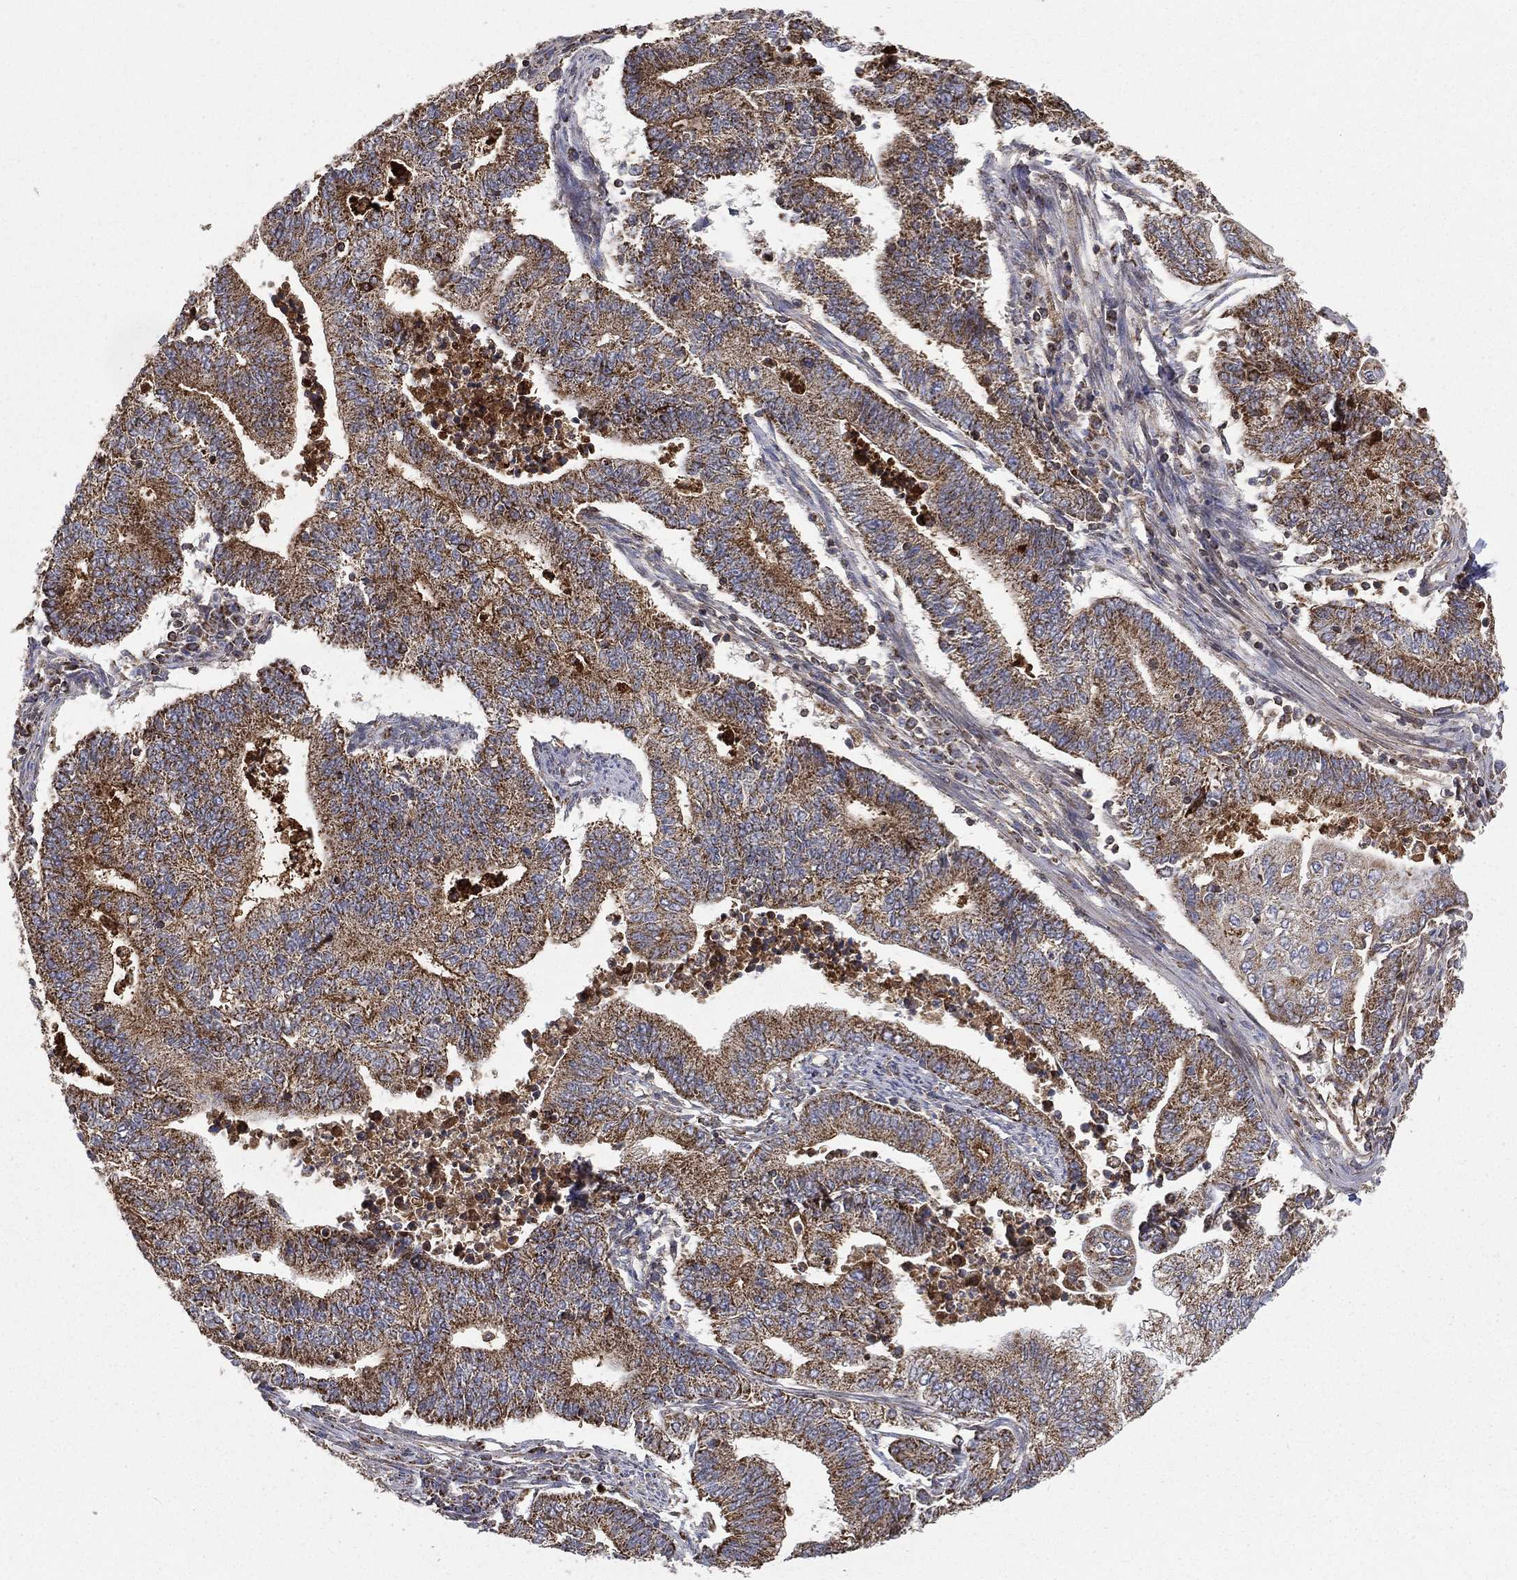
{"staining": {"intensity": "moderate", "quantity": ">75%", "location": "cytoplasmic/membranous"}, "tissue": "endometrial cancer", "cell_type": "Tumor cells", "image_type": "cancer", "snomed": [{"axis": "morphology", "description": "Adenocarcinoma, NOS"}, {"axis": "topography", "description": "Uterus"}, {"axis": "topography", "description": "Endometrium"}], "caption": "Endometrial cancer (adenocarcinoma) stained with a protein marker reveals moderate staining in tumor cells.", "gene": "RIN3", "patient": {"sex": "female", "age": 54}}